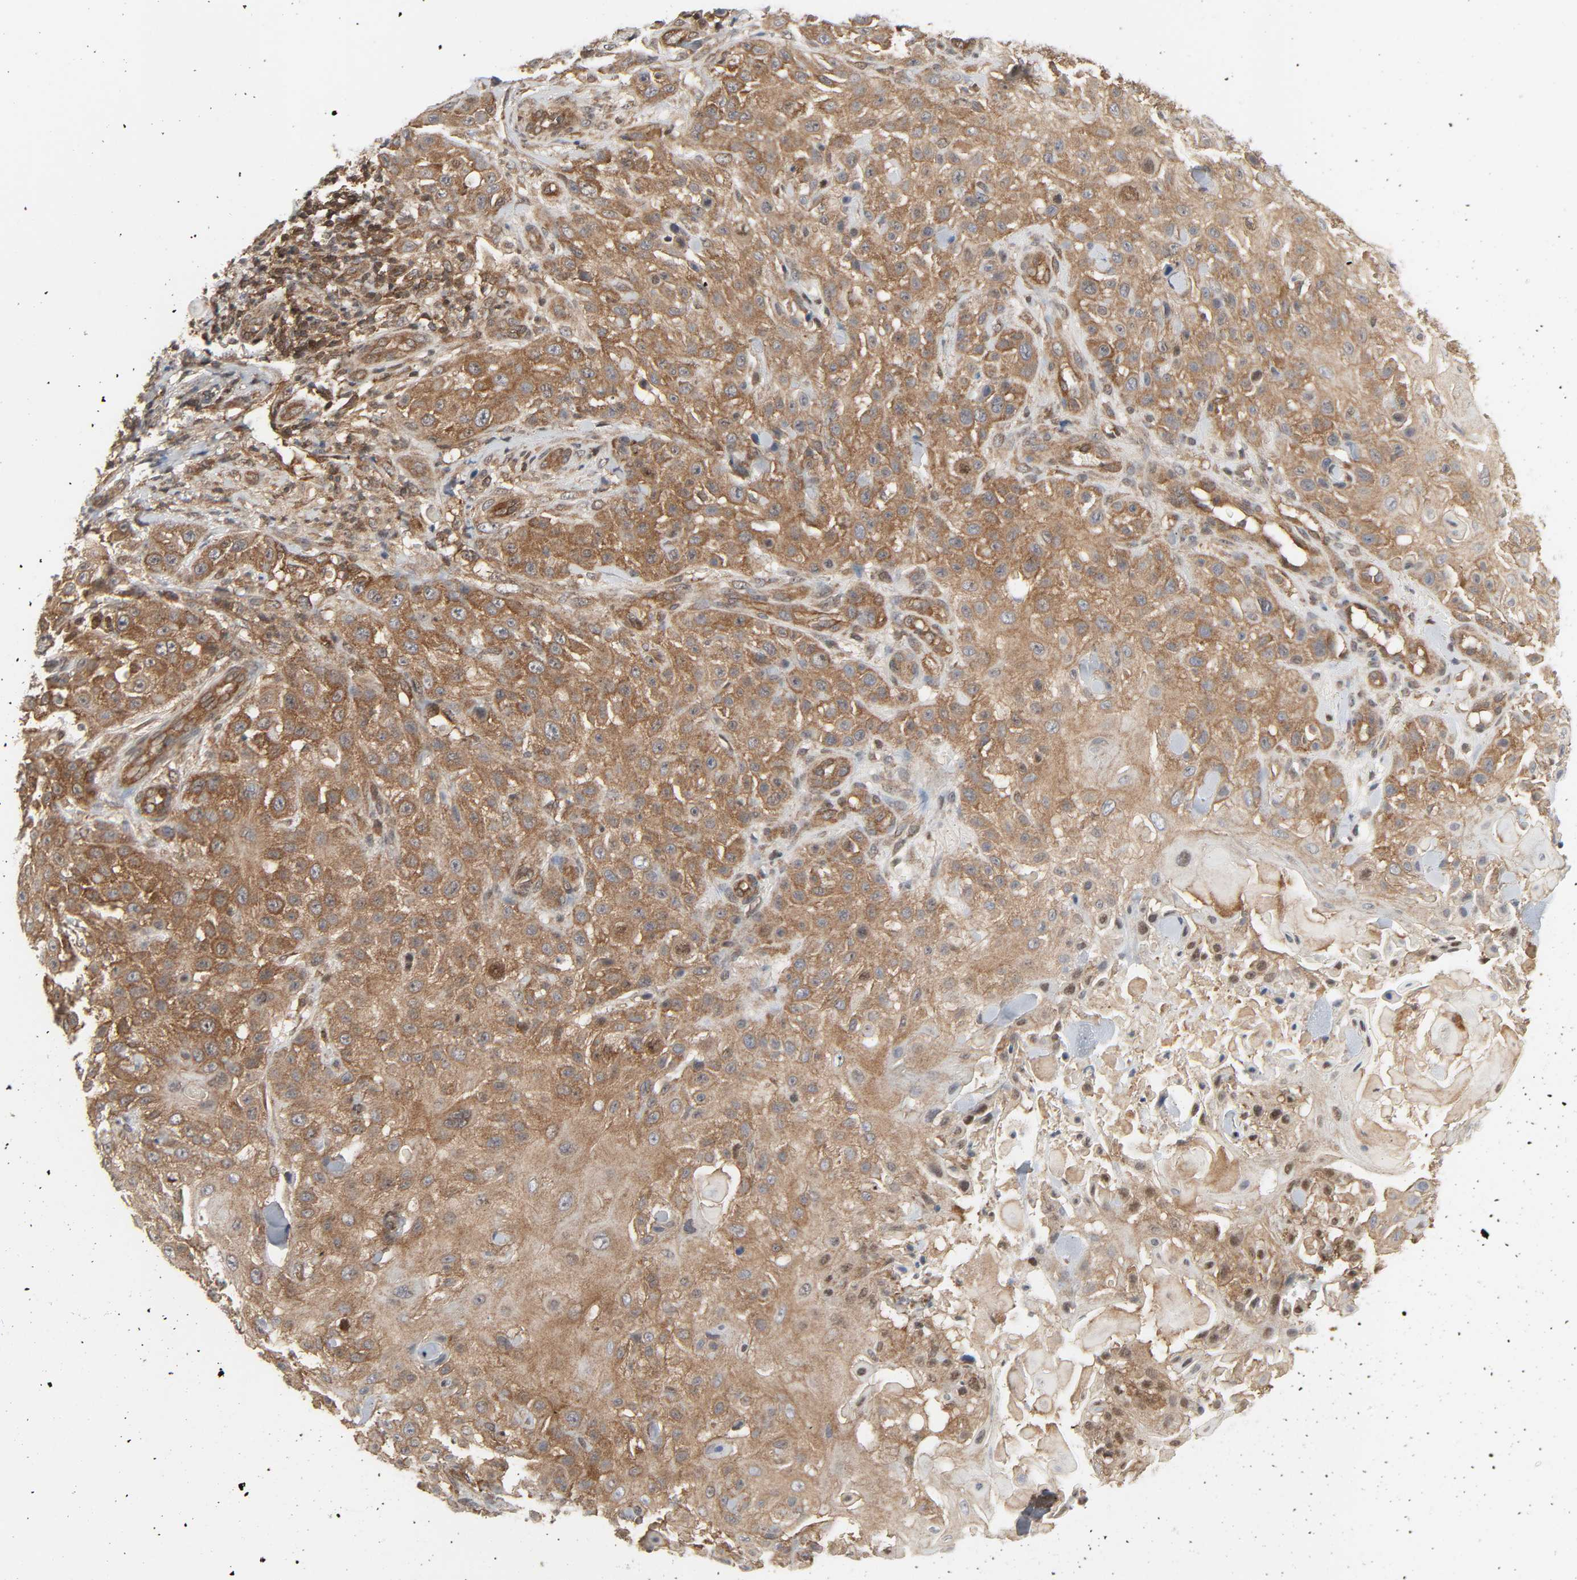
{"staining": {"intensity": "weak", "quantity": ">75%", "location": "cytoplasmic/membranous"}, "tissue": "skin cancer", "cell_type": "Tumor cells", "image_type": "cancer", "snomed": [{"axis": "morphology", "description": "Squamous cell carcinoma, NOS"}, {"axis": "topography", "description": "Skin"}], "caption": "Skin squamous cell carcinoma stained with a brown dye exhibits weak cytoplasmic/membranous positive expression in approximately >75% of tumor cells.", "gene": "GSK3A", "patient": {"sex": "female", "age": 42}}